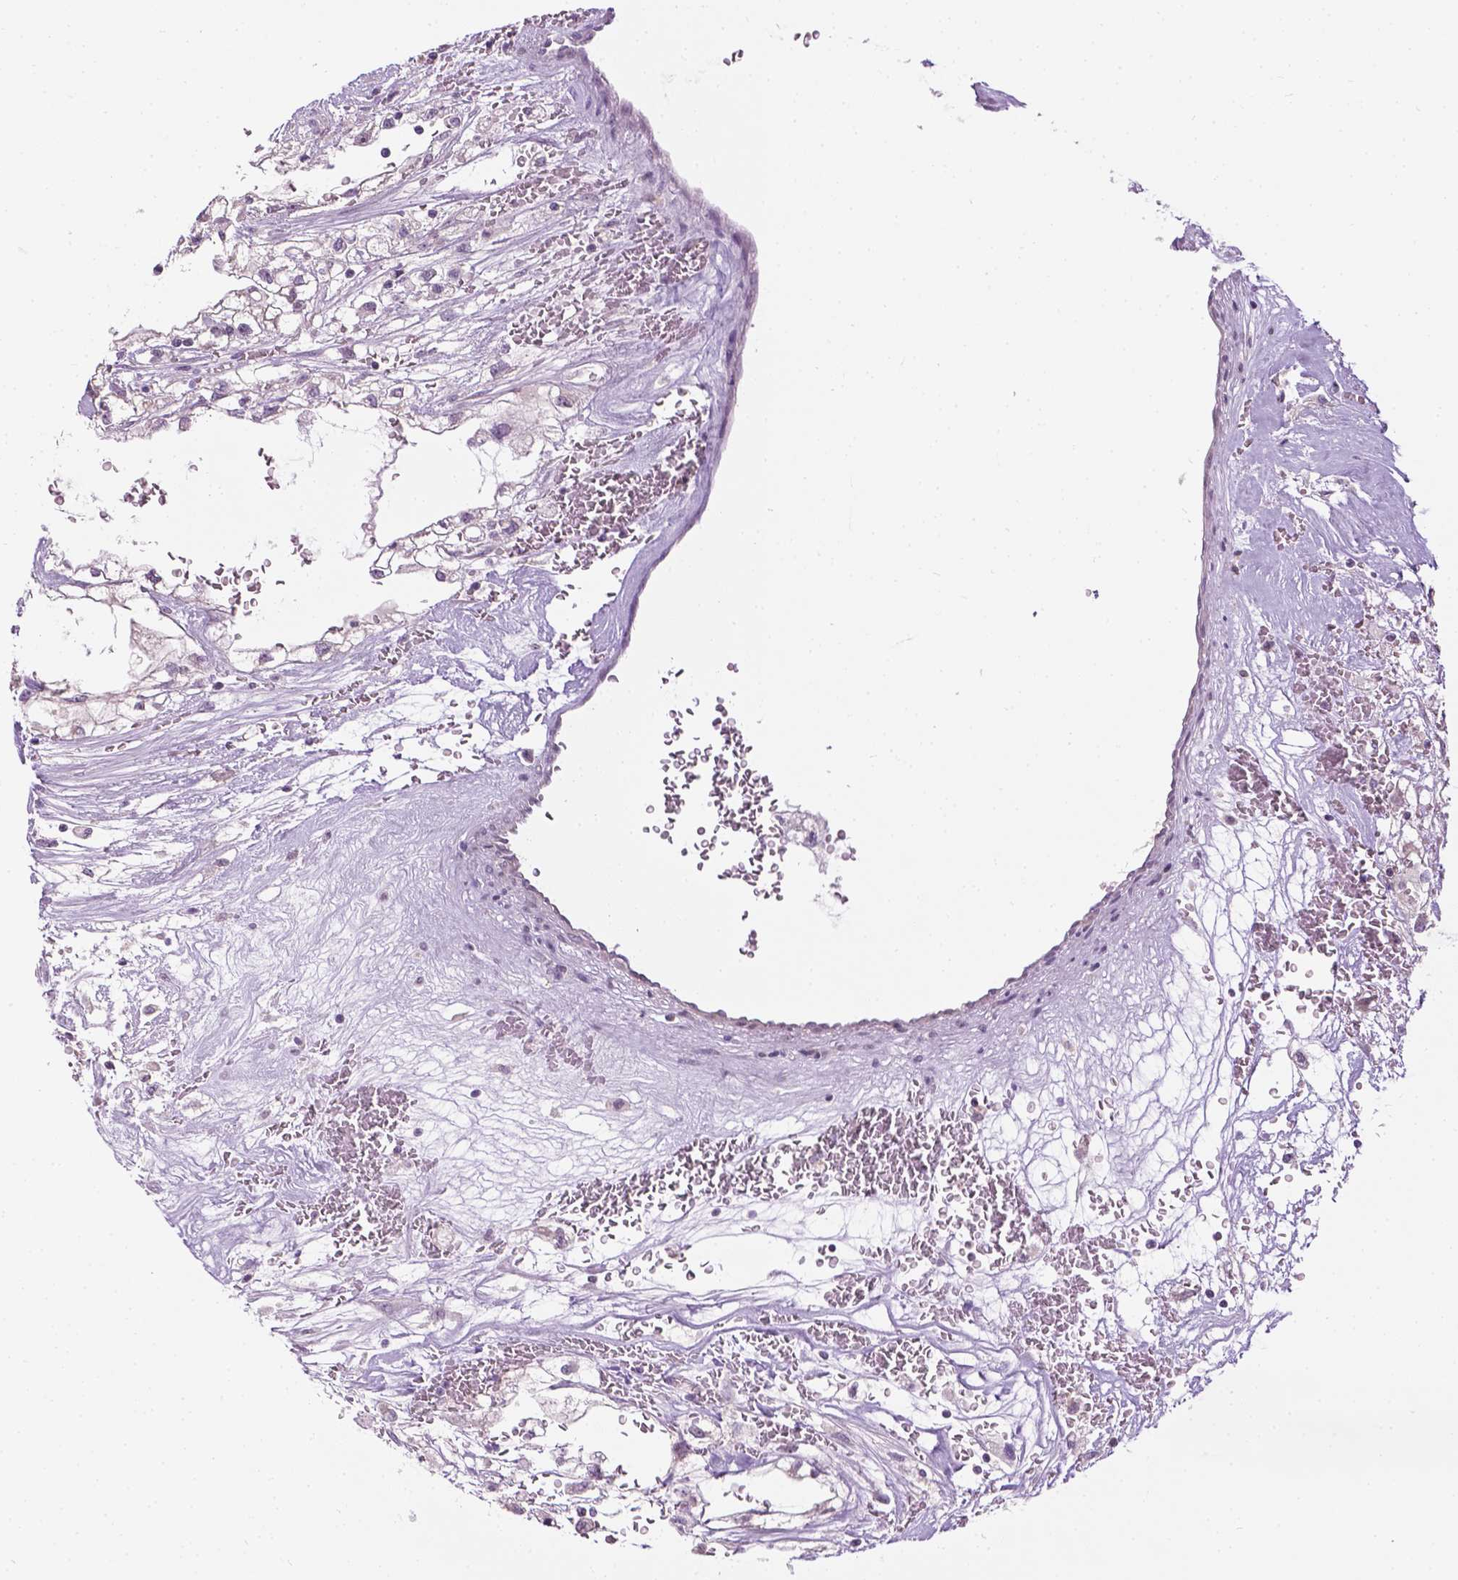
{"staining": {"intensity": "negative", "quantity": "none", "location": "none"}, "tissue": "renal cancer", "cell_type": "Tumor cells", "image_type": "cancer", "snomed": [{"axis": "morphology", "description": "Adenocarcinoma, NOS"}, {"axis": "topography", "description": "Kidney"}], "caption": "Tumor cells are negative for brown protein staining in renal cancer.", "gene": "DENND4A", "patient": {"sex": "male", "age": 59}}